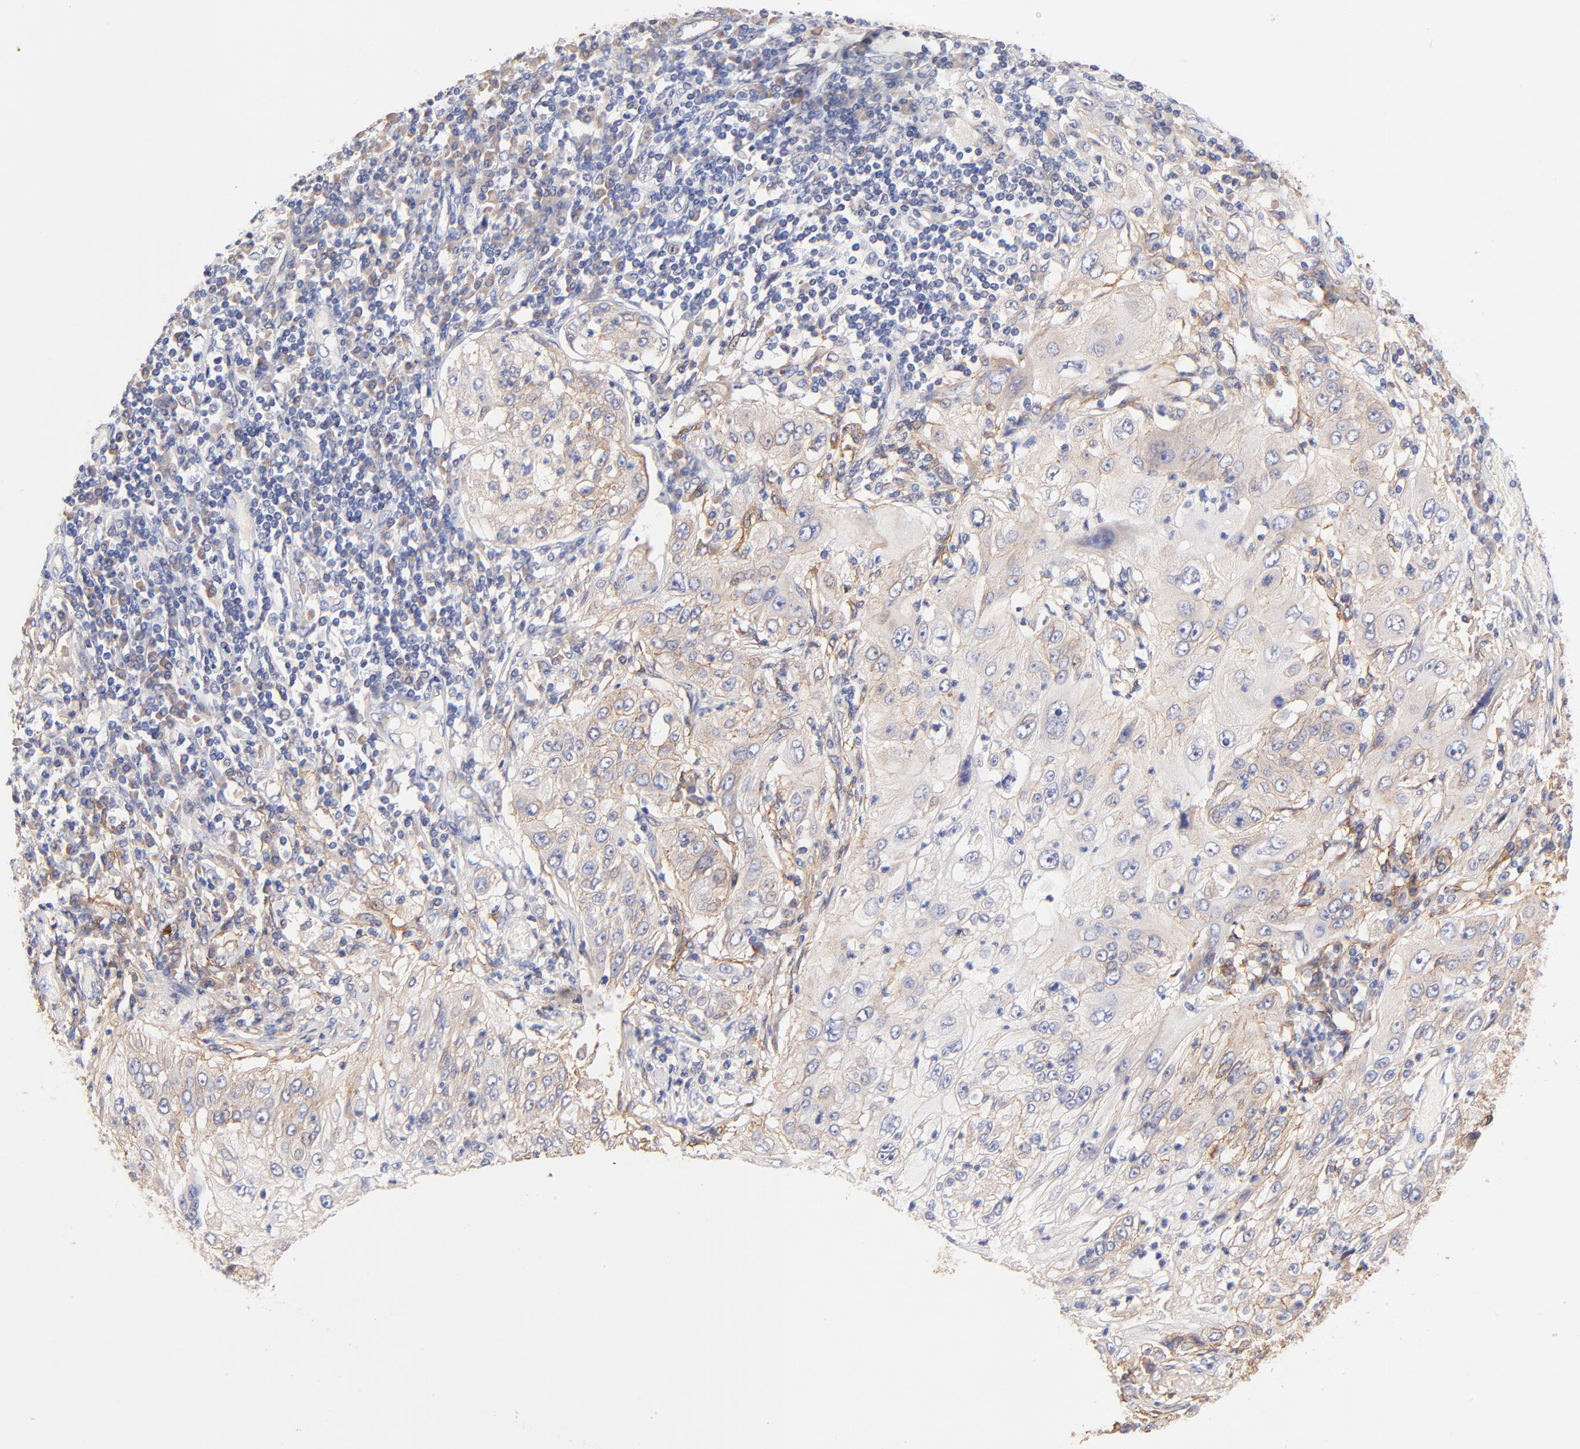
{"staining": {"intensity": "weak", "quantity": ">75%", "location": "cytoplasmic/membranous"}, "tissue": "lung cancer", "cell_type": "Tumor cells", "image_type": "cancer", "snomed": [{"axis": "morphology", "description": "Inflammation, NOS"}, {"axis": "morphology", "description": "Squamous cell carcinoma, NOS"}, {"axis": "topography", "description": "Lymph node"}, {"axis": "topography", "description": "Soft tissue"}, {"axis": "topography", "description": "Lung"}], "caption": "Approximately >75% of tumor cells in lung cancer show weak cytoplasmic/membranous protein expression as visualized by brown immunohistochemical staining.", "gene": "PTK7", "patient": {"sex": "male", "age": 66}}